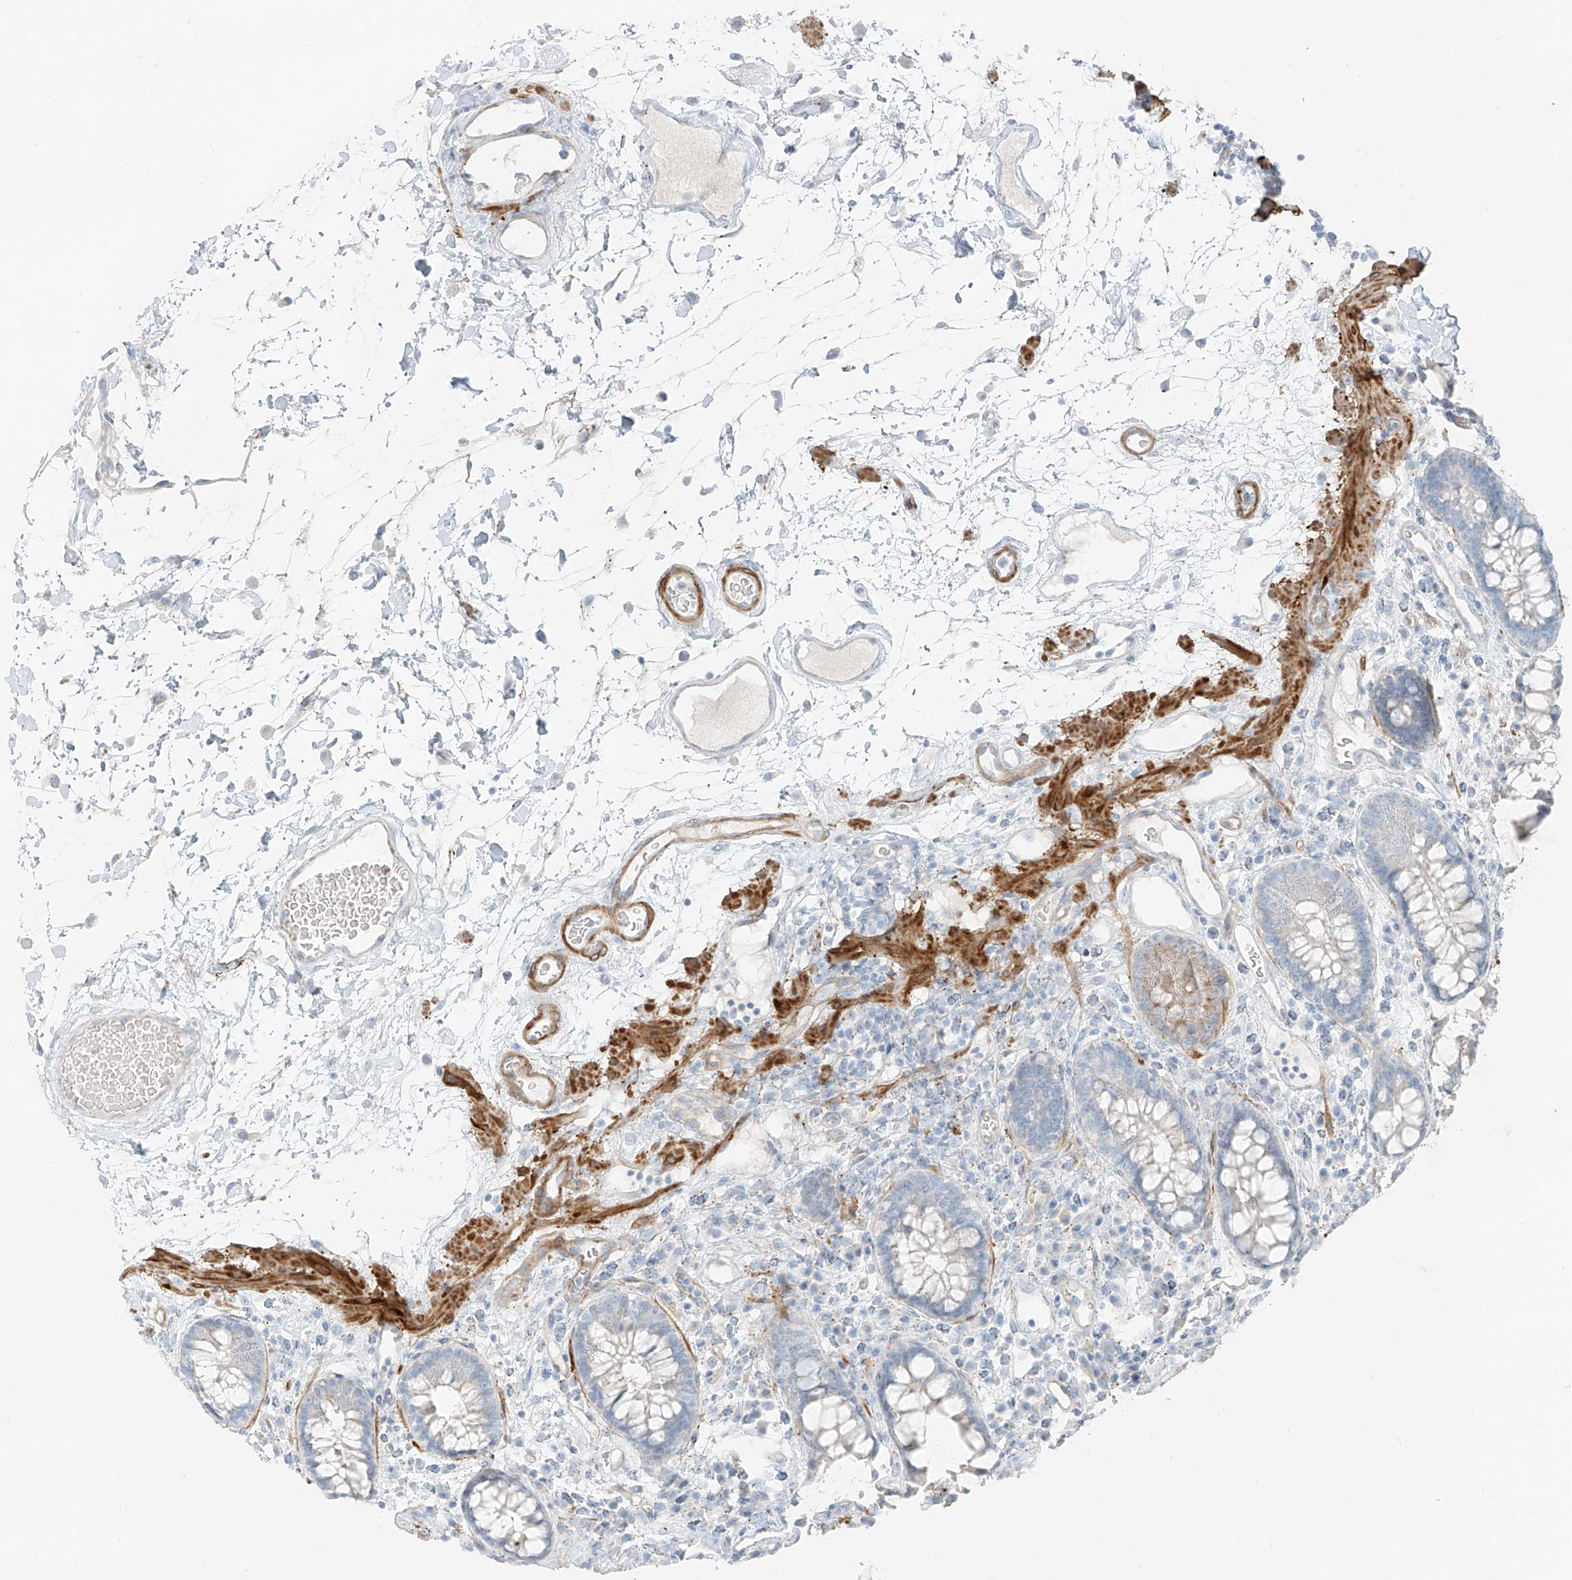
{"staining": {"intensity": "negative", "quantity": "none", "location": "none"}, "tissue": "colon", "cell_type": "Endothelial cells", "image_type": "normal", "snomed": [{"axis": "morphology", "description": "Normal tissue, NOS"}, {"axis": "topography", "description": "Colon"}], "caption": "IHC image of benign colon: human colon stained with DAB shows no significant protein positivity in endothelial cells. (Immunohistochemistry, brightfield microscopy, high magnification).", "gene": "SMCP", "patient": {"sex": "female", "age": 79}}